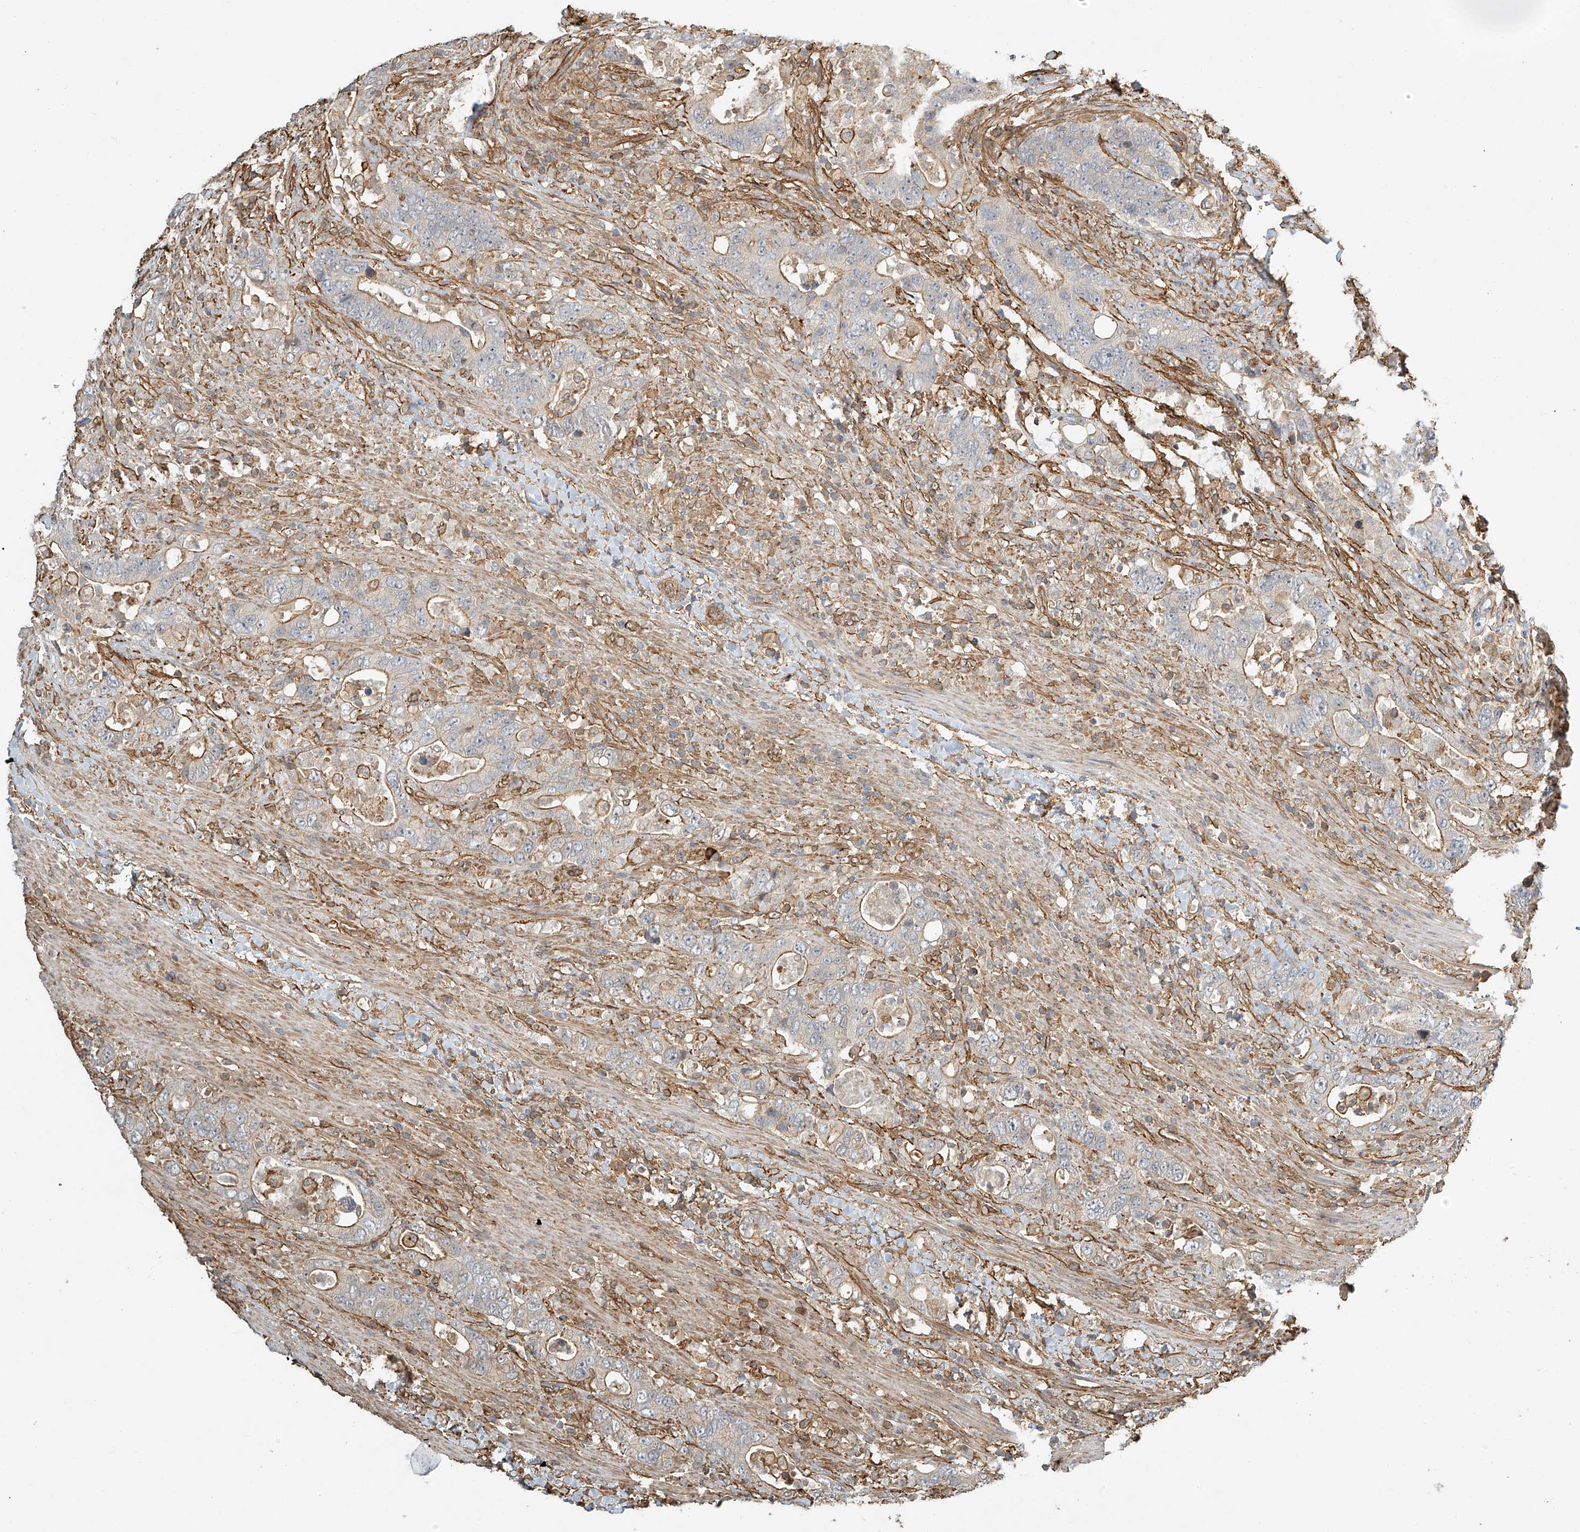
{"staining": {"intensity": "moderate", "quantity": "<25%", "location": "cytoplasmic/membranous"}, "tissue": "colorectal cancer", "cell_type": "Tumor cells", "image_type": "cancer", "snomed": [{"axis": "morphology", "description": "Adenocarcinoma, NOS"}, {"axis": "topography", "description": "Colon"}], "caption": "Colorectal cancer (adenocarcinoma) stained with immunohistochemistry shows moderate cytoplasmic/membranous staining in about <25% of tumor cells.", "gene": "CSMD3", "patient": {"sex": "female", "age": 75}}